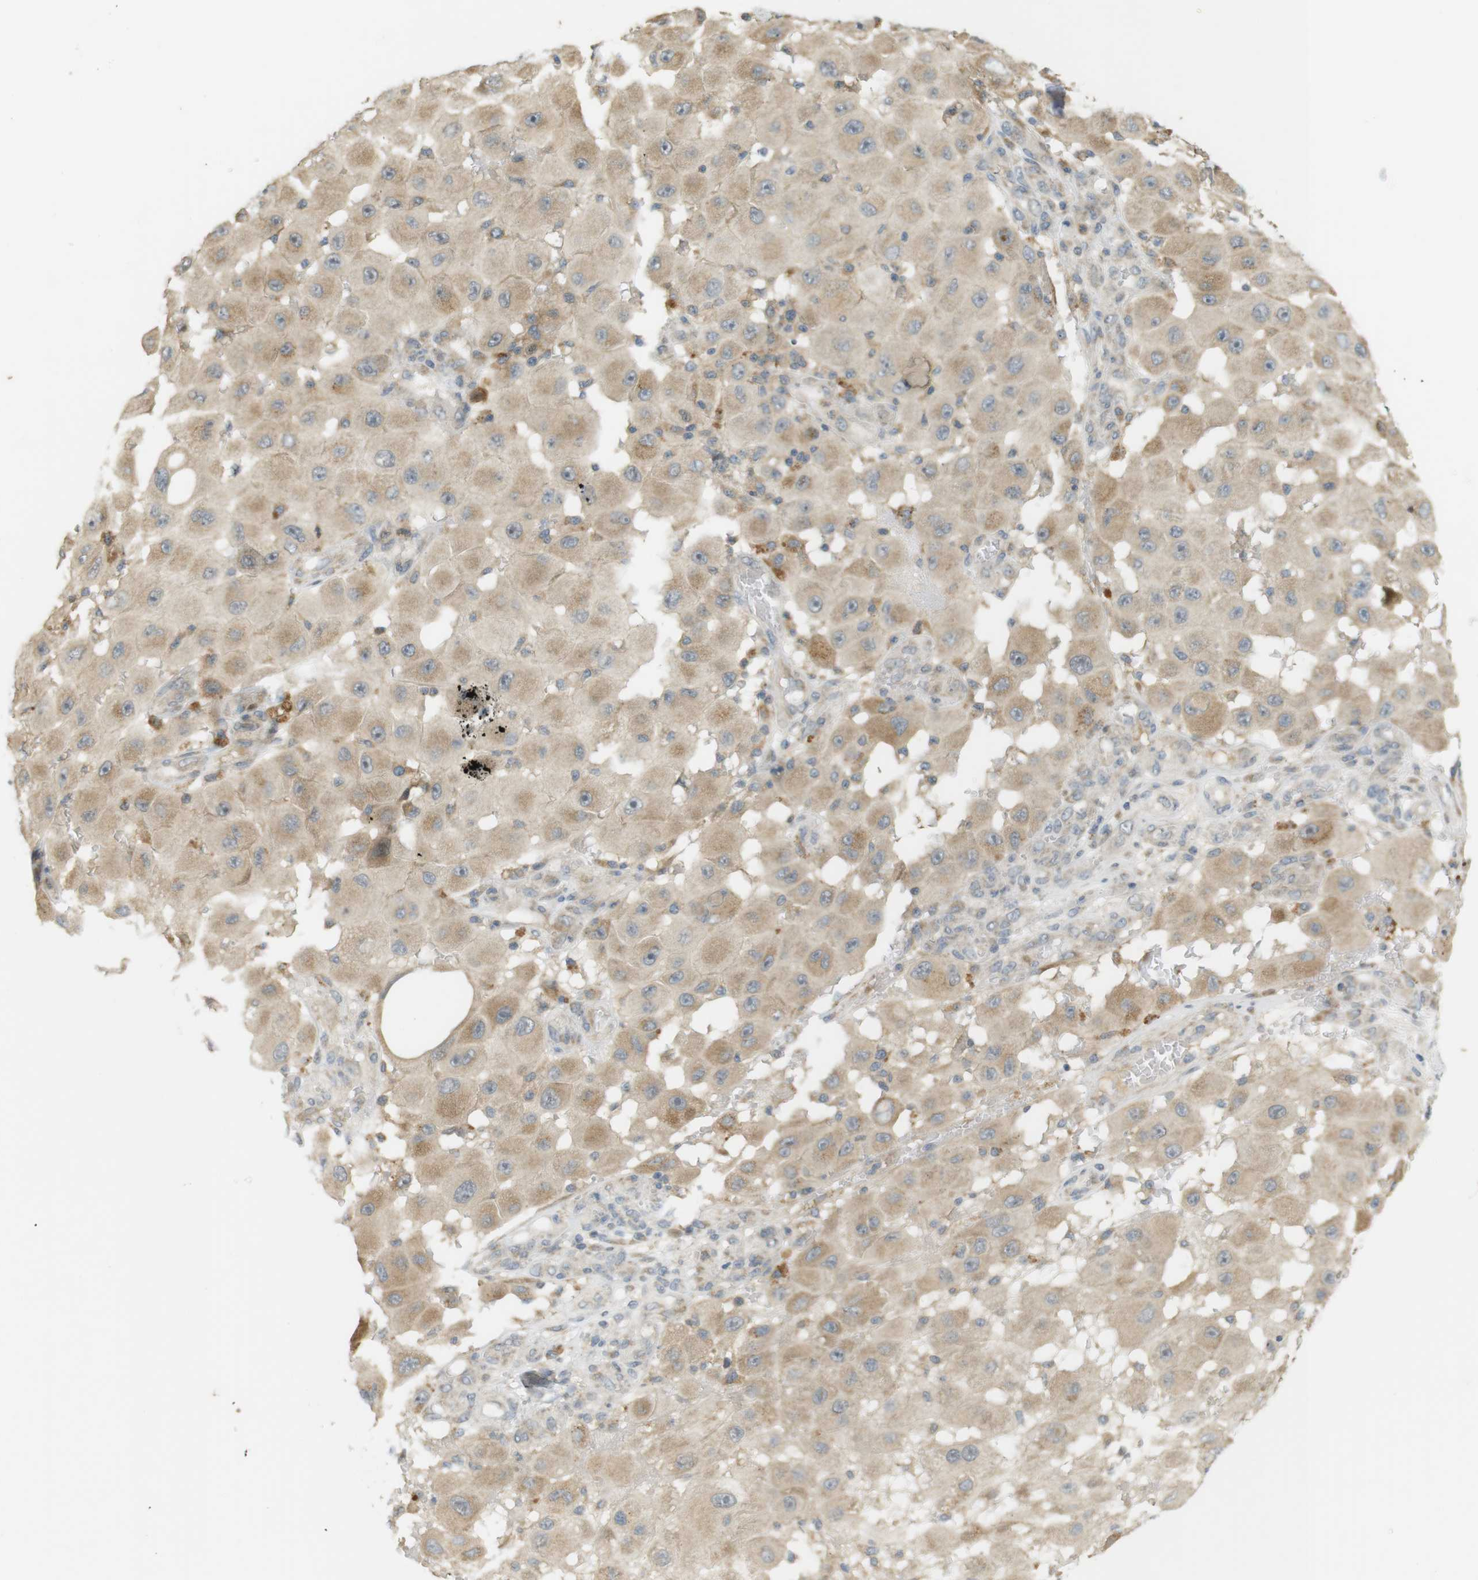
{"staining": {"intensity": "weak", "quantity": ">75%", "location": "cytoplasmic/membranous"}, "tissue": "melanoma", "cell_type": "Tumor cells", "image_type": "cancer", "snomed": [{"axis": "morphology", "description": "Malignant melanoma, NOS"}, {"axis": "topography", "description": "Skin"}], "caption": "The histopathology image displays staining of malignant melanoma, revealing weak cytoplasmic/membranous protein expression (brown color) within tumor cells.", "gene": "CLRN3", "patient": {"sex": "female", "age": 81}}